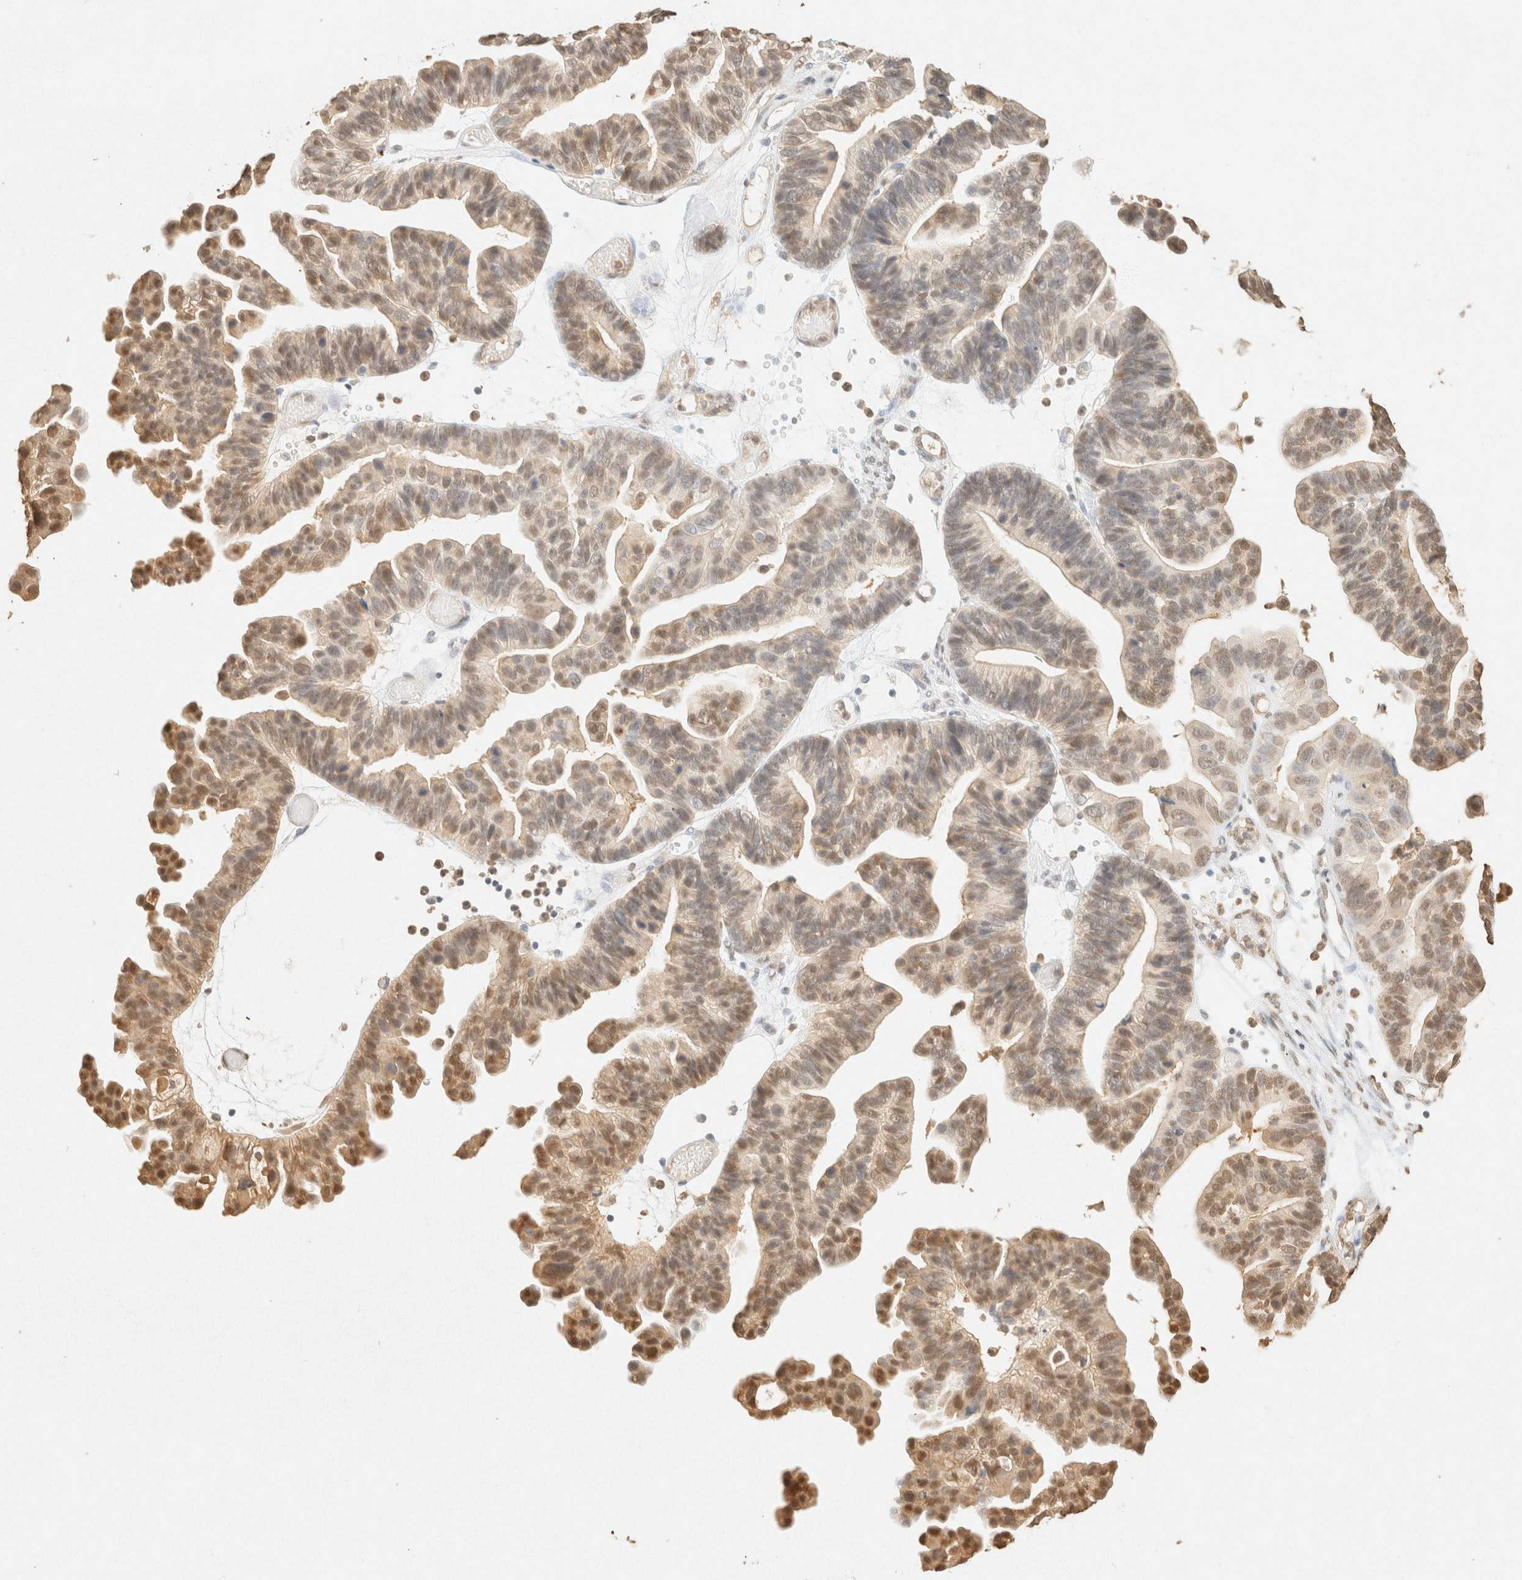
{"staining": {"intensity": "moderate", "quantity": ">75%", "location": "nuclear"}, "tissue": "ovarian cancer", "cell_type": "Tumor cells", "image_type": "cancer", "snomed": [{"axis": "morphology", "description": "Cystadenocarcinoma, serous, NOS"}, {"axis": "topography", "description": "Ovary"}], "caption": "Immunohistochemical staining of serous cystadenocarcinoma (ovarian) displays medium levels of moderate nuclear protein staining in approximately >75% of tumor cells.", "gene": "S100A13", "patient": {"sex": "female", "age": 56}}